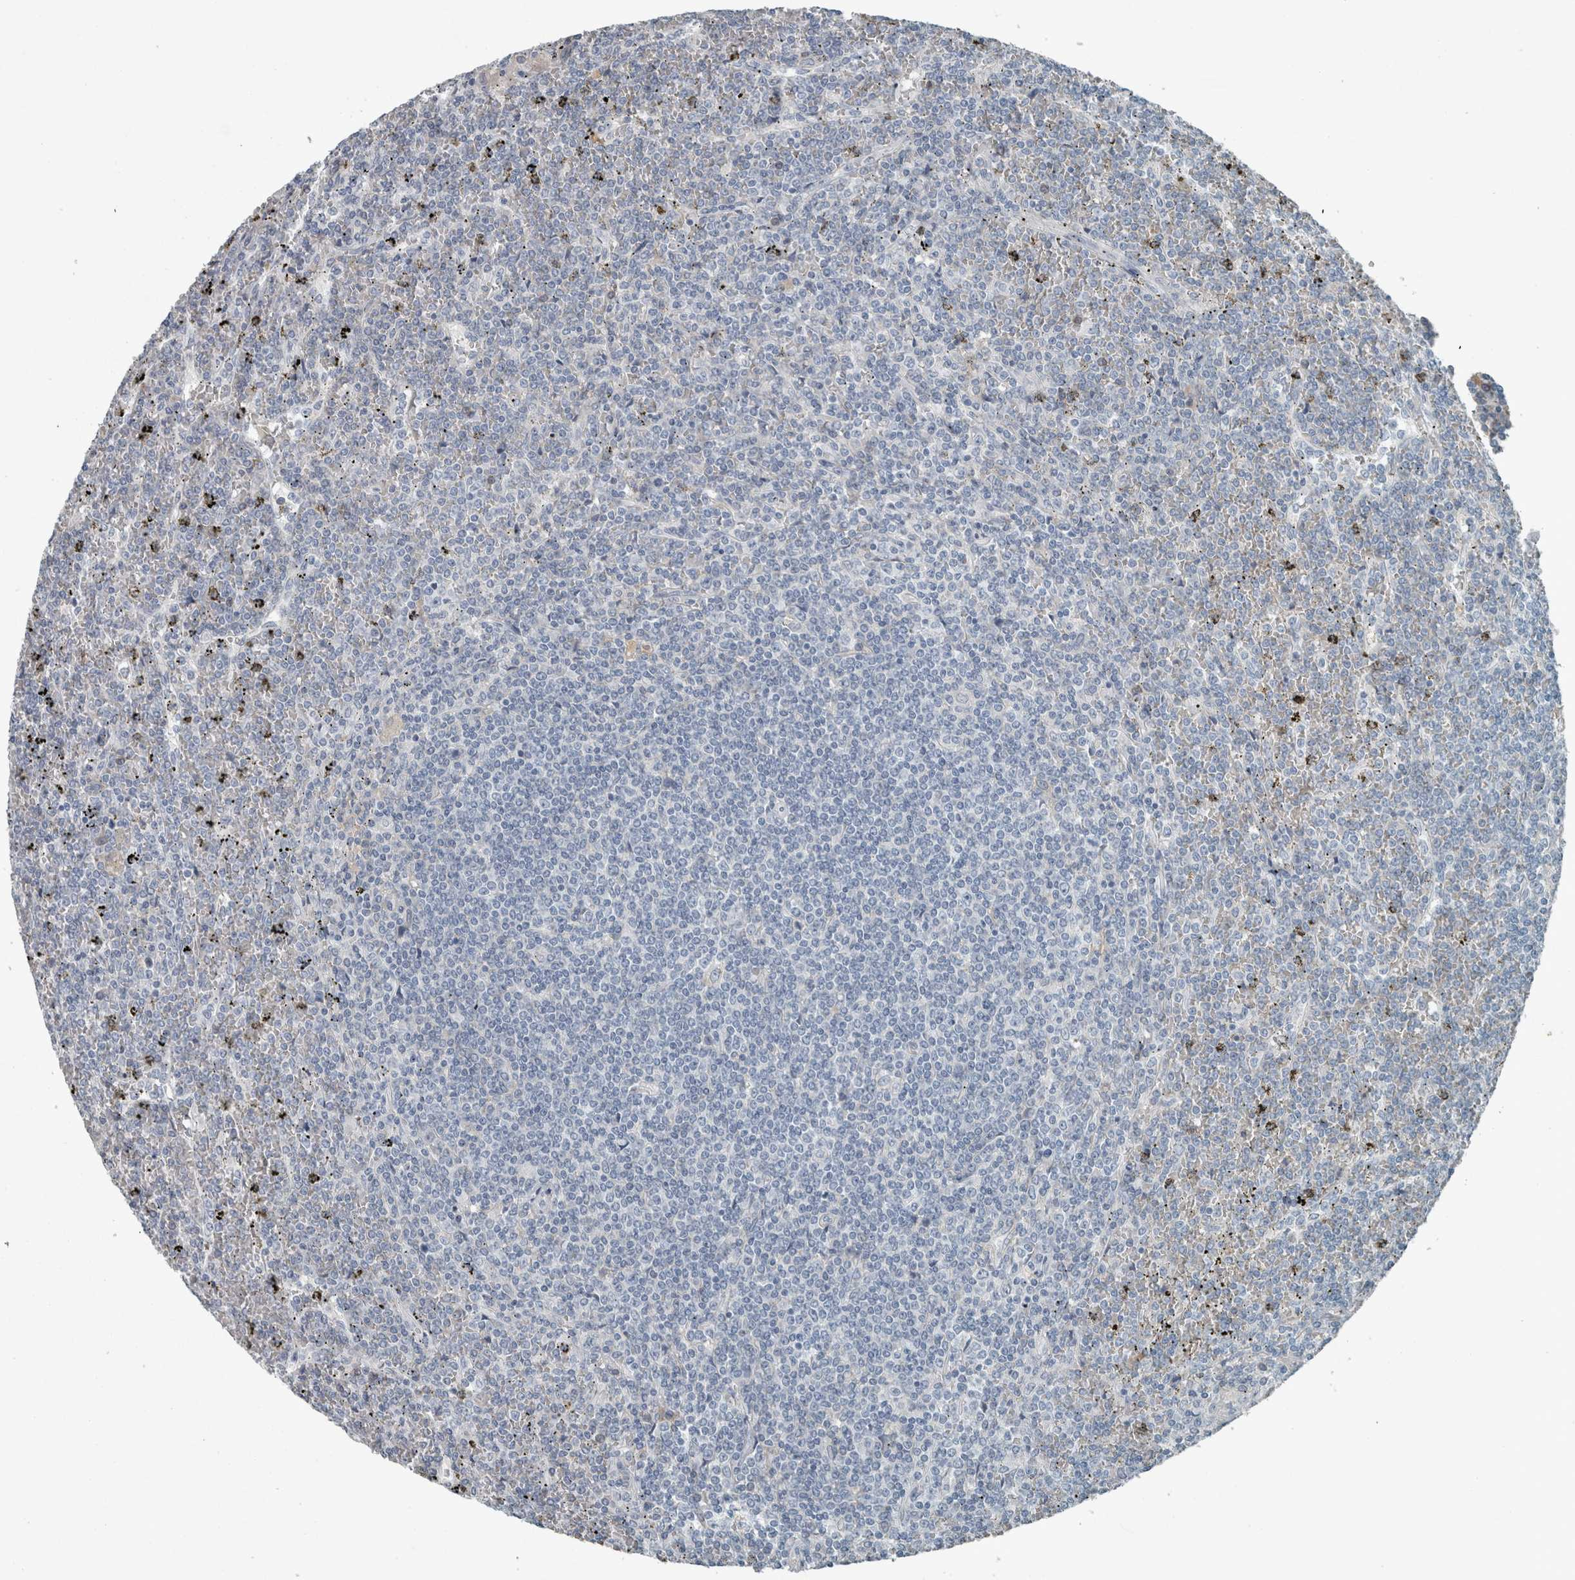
{"staining": {"intensity": "negative", "quantity": "none", "location": "none"}, "tissue": "lymphoma", "cell_type": "Tumor cells", "image_type": "cancer", "snomed": [{"axis": "morphology", "description": "Malignant lymphoma, non-Hodgkin's type, Low grade"}, {"axis": "topography", "description": "Spleen"}], "caption": "IHC histopathology image of neoplastic tissue: human low-grade malignant lymphoma, non-Hodgkin's type stained with DAB (3,3'-diaminobenzidine) shows no significant protein expression in tumor cells.", "gene": "CHL1", "patient": {"sex": "female", "age": 19}}